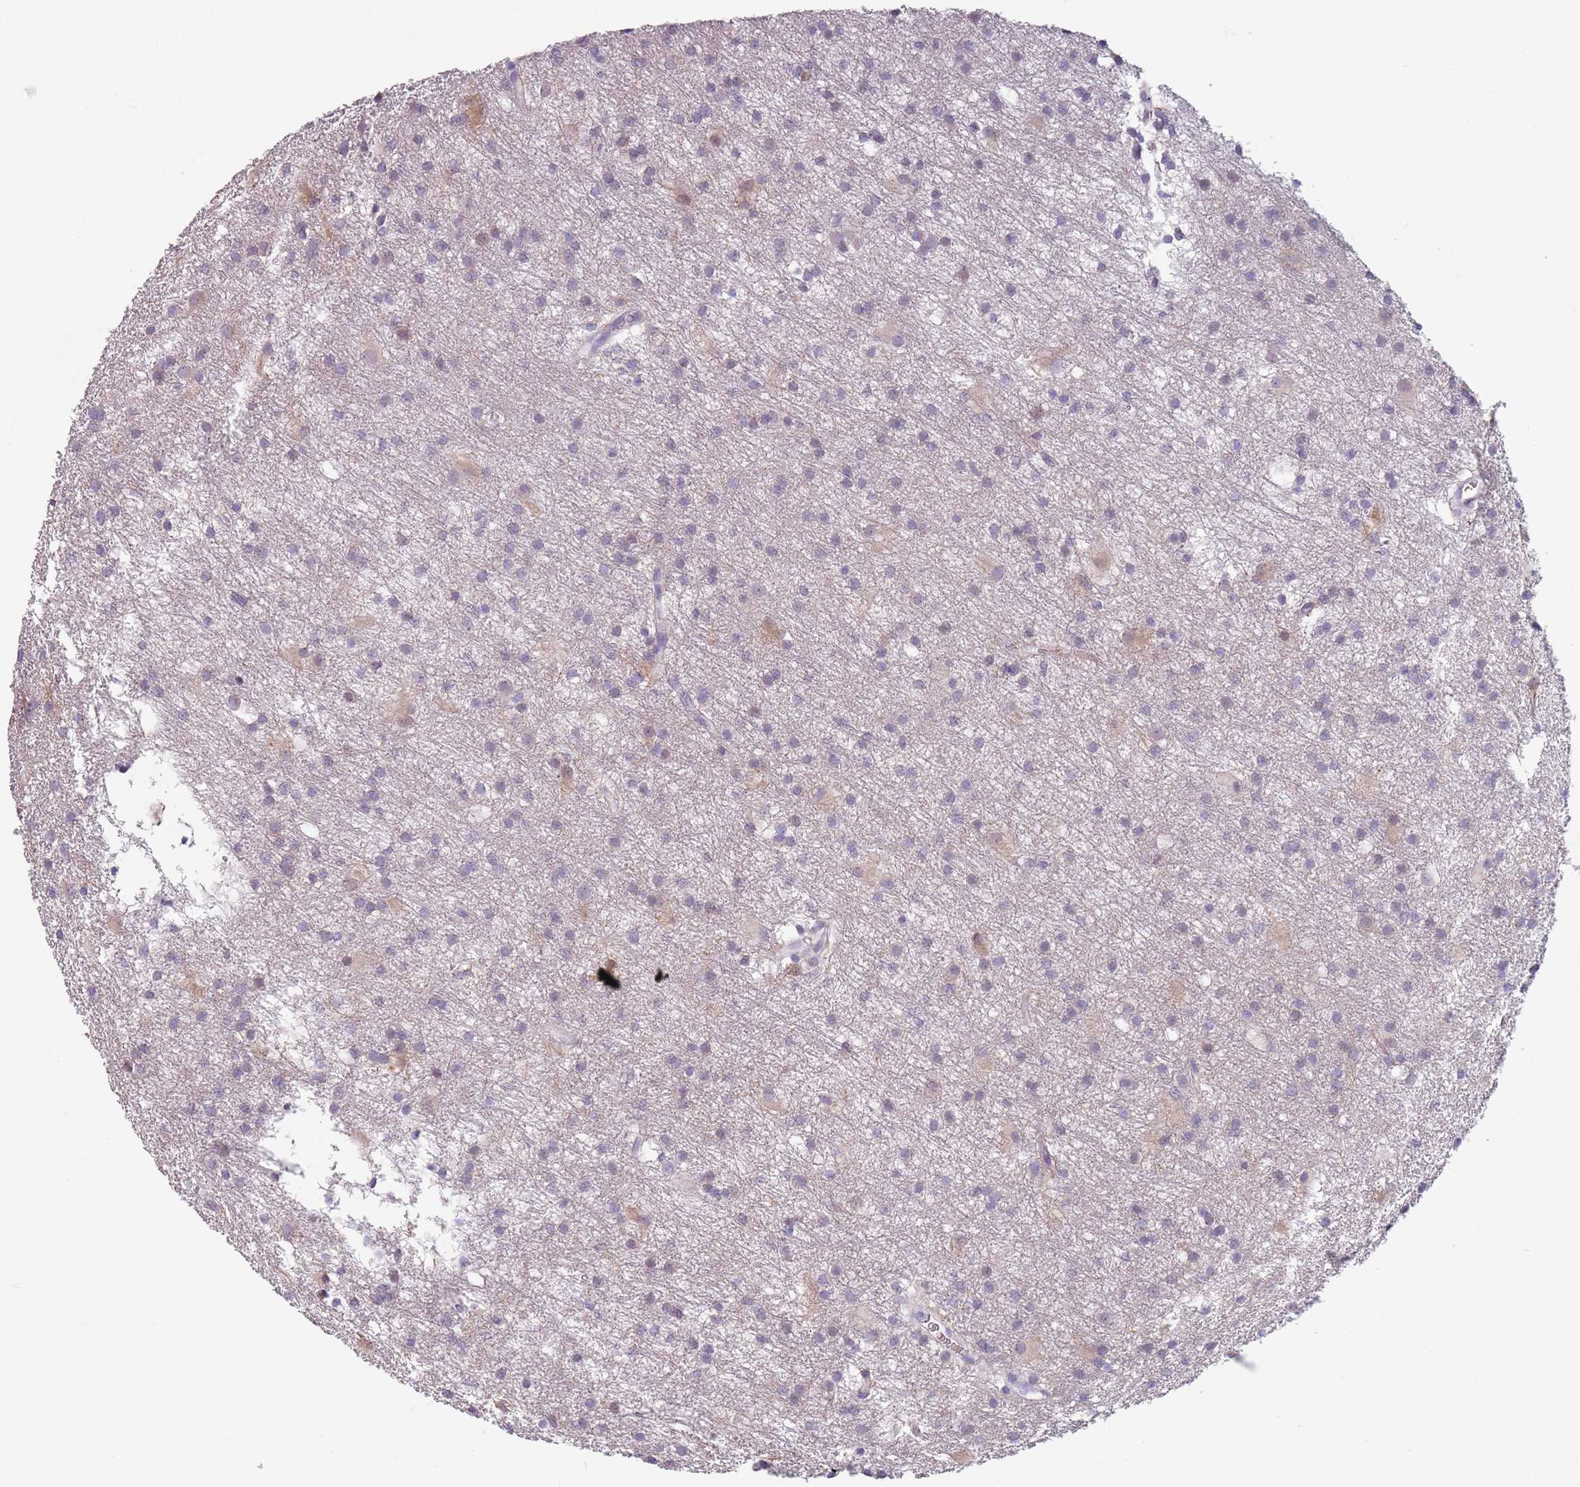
{"staining": {"intensity": "weak", "quantity": "<25%", "location": "cytoplasmic/membranous,nuclear"}, "tissue": "glioma", "cell_type": "Tumor cells", "image_type": "cancer", "snomed": [{"axis": "morphology", "description": "Glioma, malignant, High grade"}, {"axis": "topography", "description": "Brain"}], "caption": "Immunohistochemical staining of glioma shows no significant positivity in tumor cells.", "gene": "SPESP1", "patient": {"sex": "male", "age": 77}}